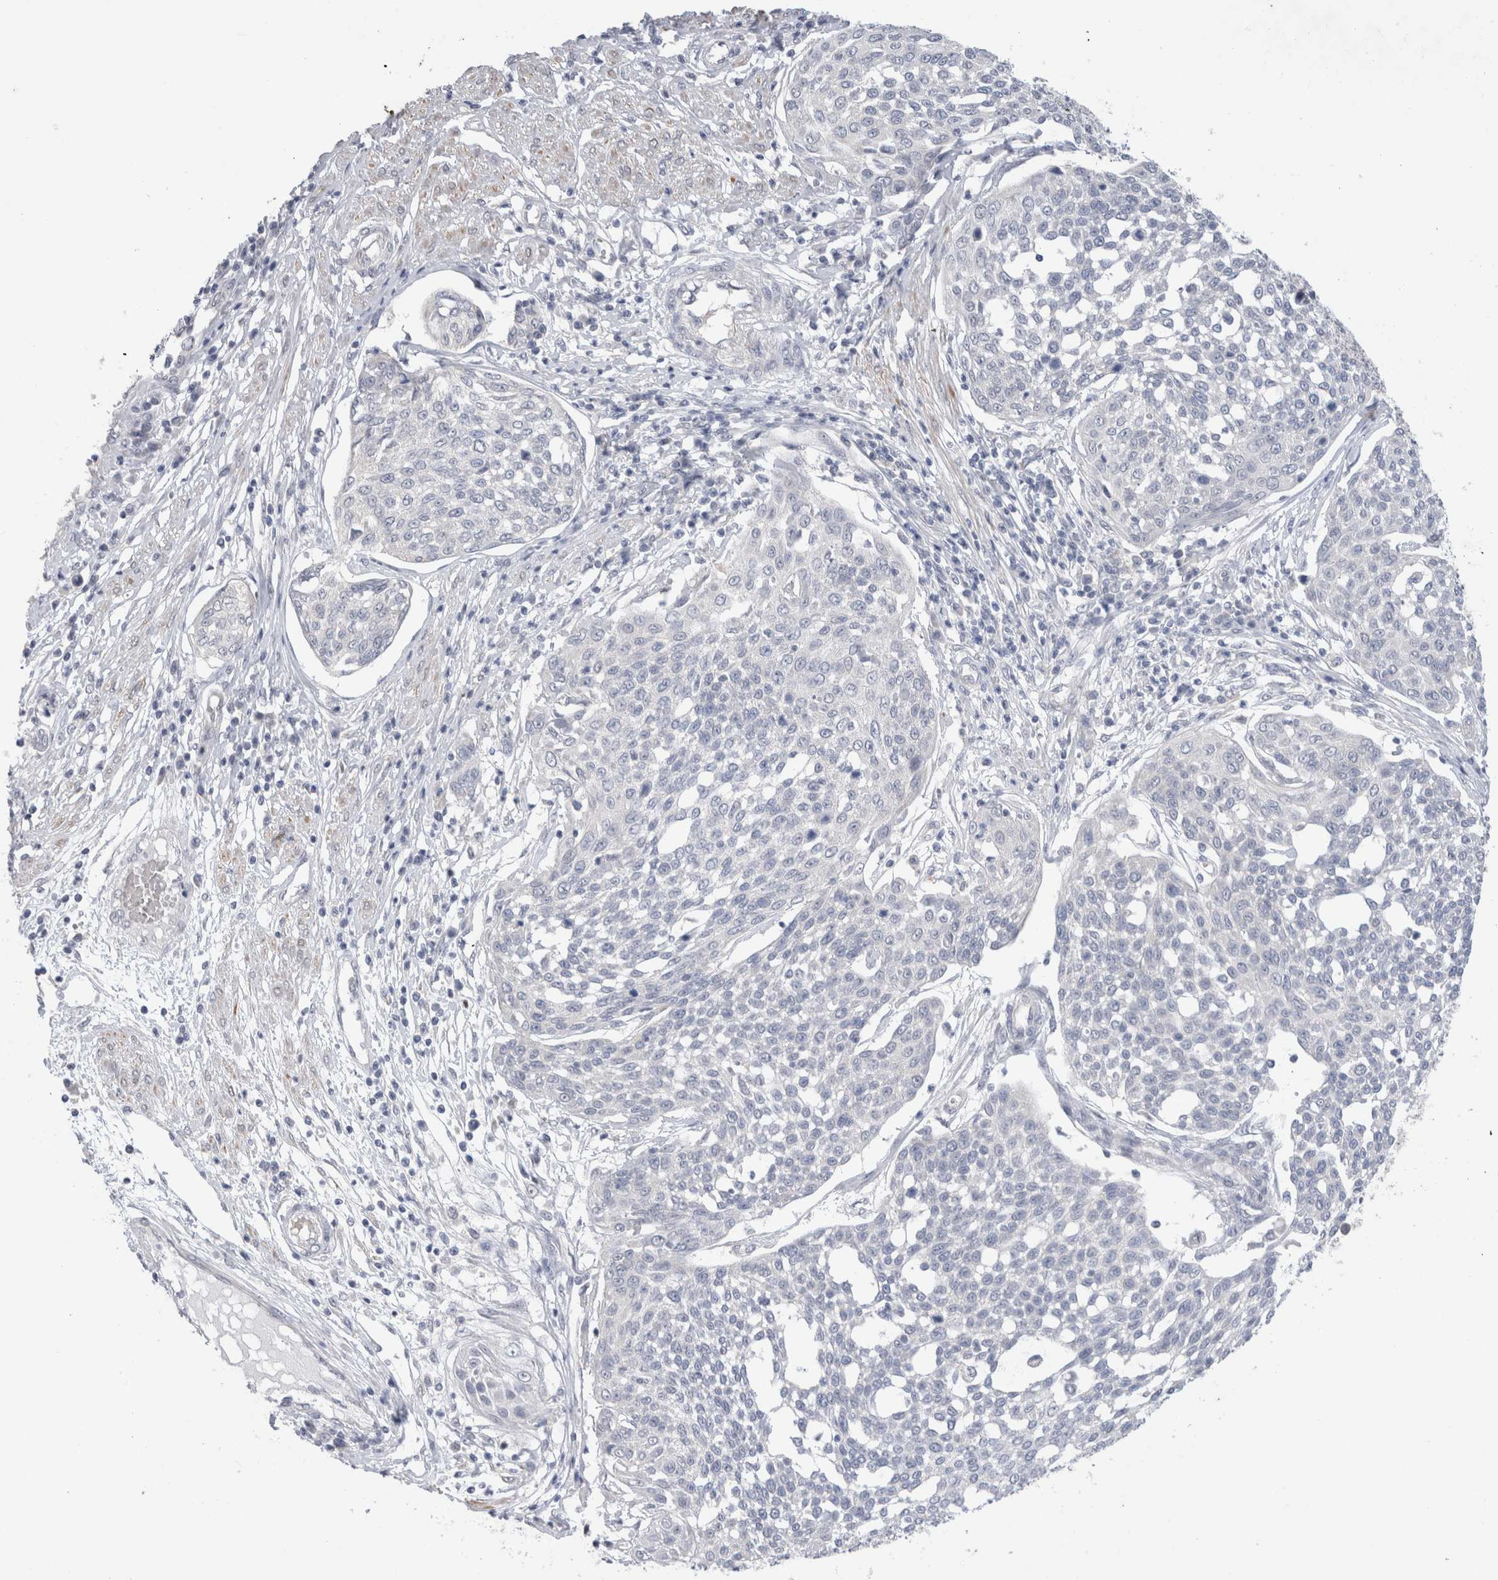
{"staining": {"intensity": "negative", "quantity": "none", "location": "none"}, "tissue": "cervical cancer", "cell_type": "Tumor cells", "image_type": "cancer", "snomed": [{"axis": "morphology", "description": "Squamous cell carcinoma, NOS"}, {"axis": "topography", "description": "Cervix"}], "caption": "Cervical cancer (squamous cell carcinoma) was stained to show a protein in brown. There is no significant positivity in tumor cells.", "gene": "NDOR1", "patient": {"sex": "female", "age": 34}}